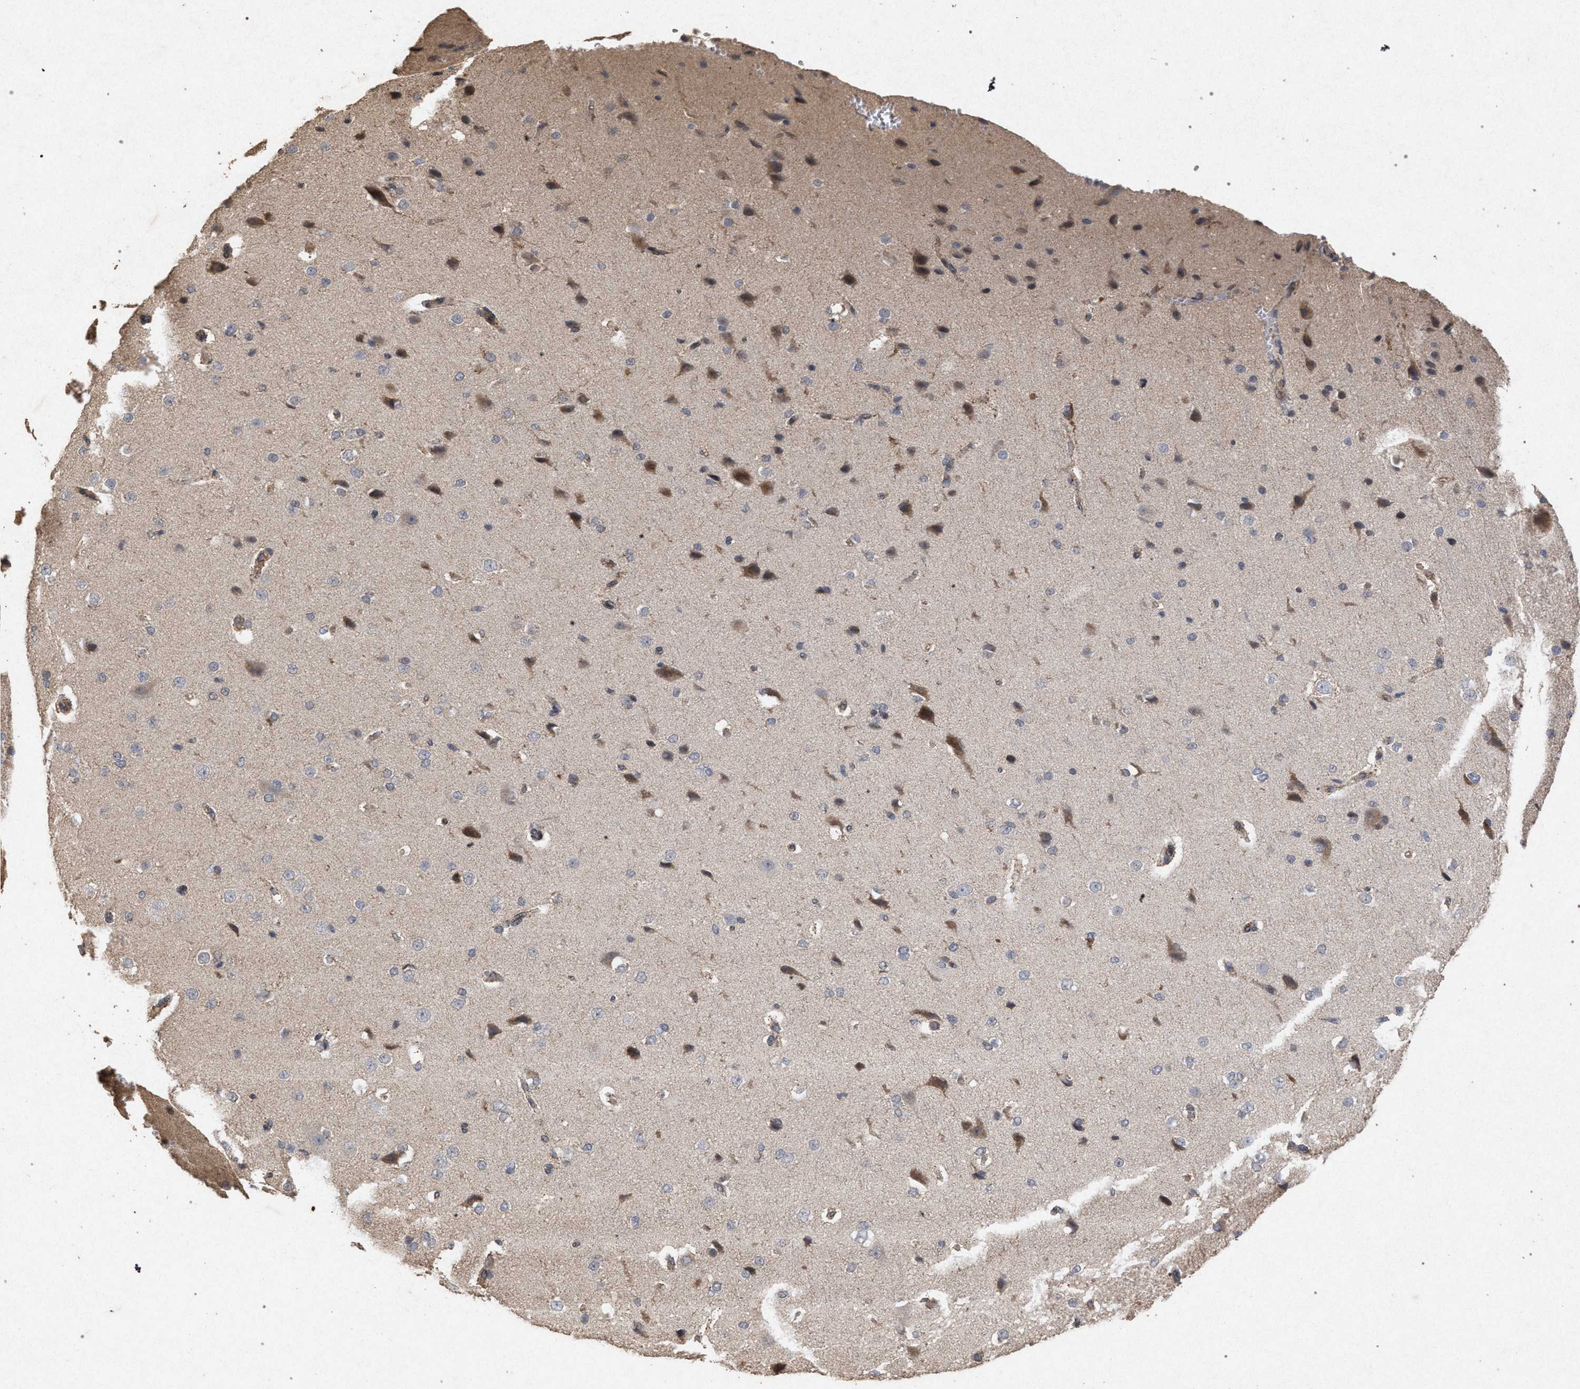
{"staining": {"intensity": "negative", "quantity": "none", "location": "none"}, "tissue": "cerebral cortex", "cell_type": "Endothelial cells", "image_type": "normal", "snomed": [{"axis": "morphology", "description": "Normal tissue, NOS"}, {"axis": "morphology", "description": "Developmental malformation"}, {"axis": "topography", "description": "Cerebral cortex"}], "caption": "An immunohistochemistry photomicrograph of unremarkable cerebral cortex is shown. There is no staining in endothelial cells of cerebral cortex.", "gene": "PKD2L1", "patient": {"sex": "female", "age": 30}}